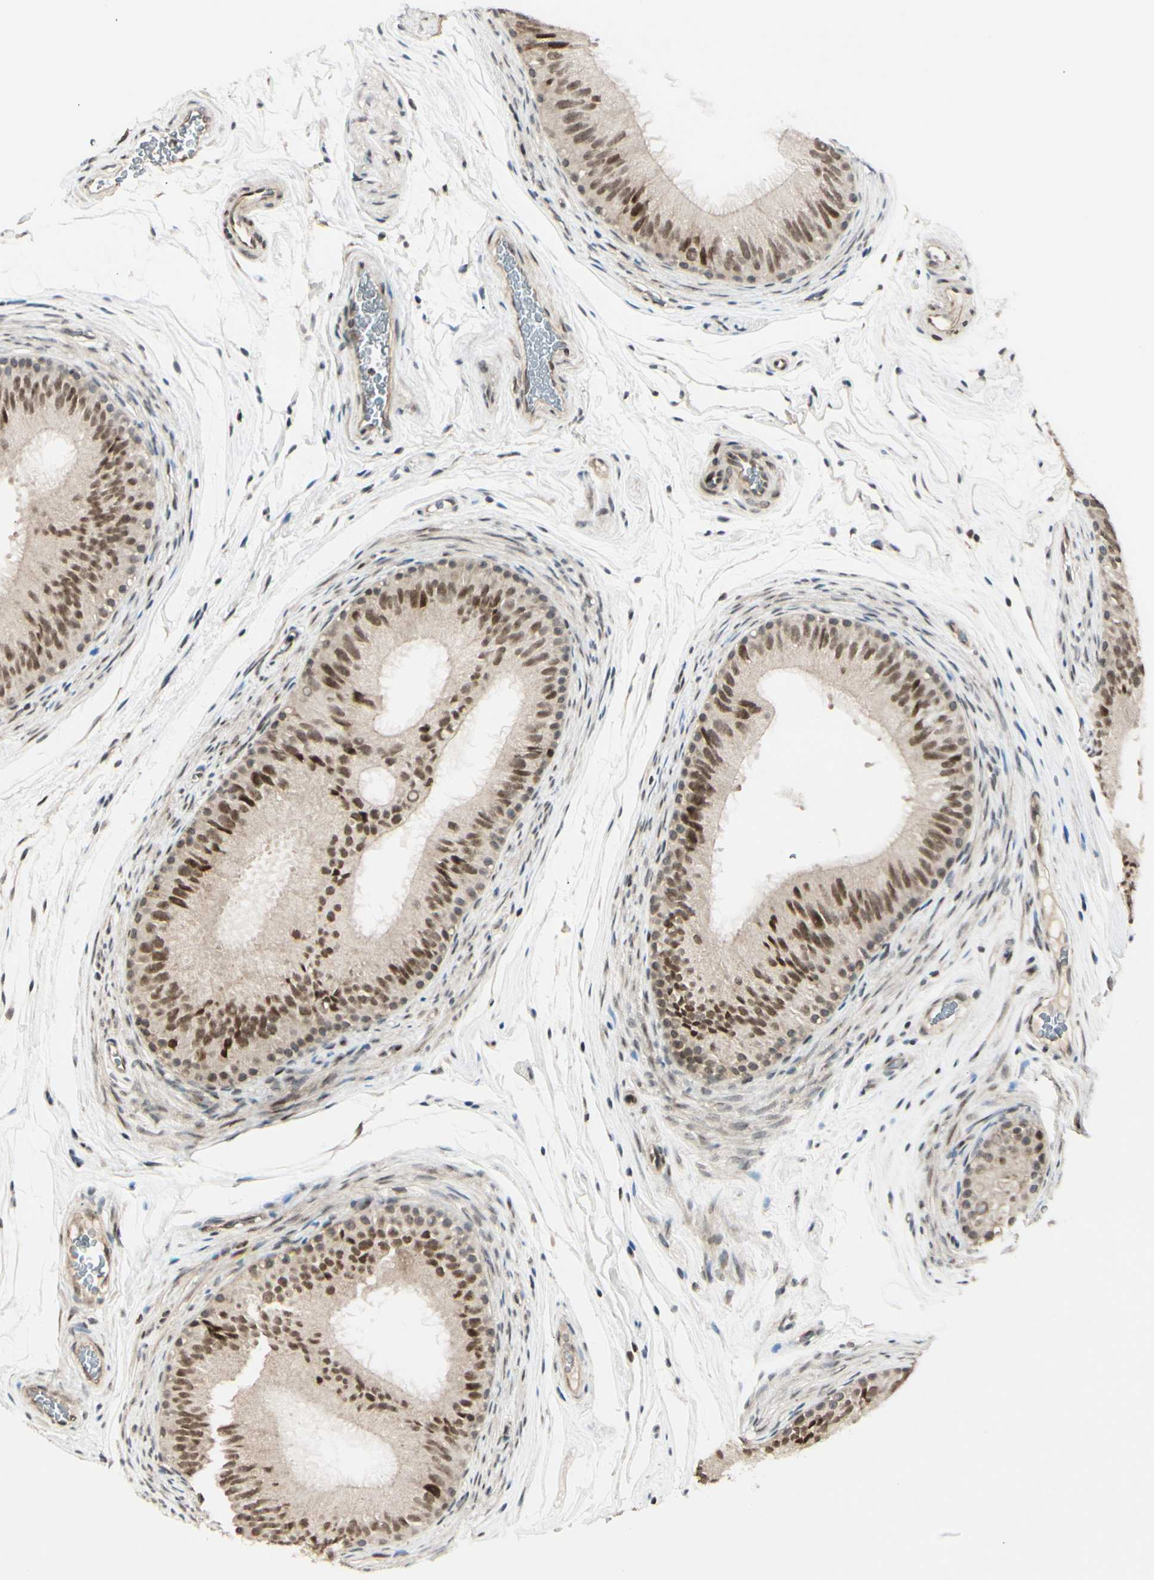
{"staining": {"intensity": "moderate", "quantity": ">75%", "location": "cytoplasmic/membranous,nuclear"}, "tissue": "epididymis", "cell_type": "Glandular cells", "image_type": "normal", "snomed": [{"axis": "morphology", "description": "Normal tissue, NOS"}, {"axis": "topography", "description": "Epididymis"}], "caption": "Brown immunohistochemical staining in benign human epididymis reveals moderate cytoplasmic/membranous,nuclear positivity in approximately >75% of glandular cells. (Brightfield microscopy of DAB IHC at high magnification).", "gene": "BRMS1", "patient": {"sex": "male", "age": 36}}